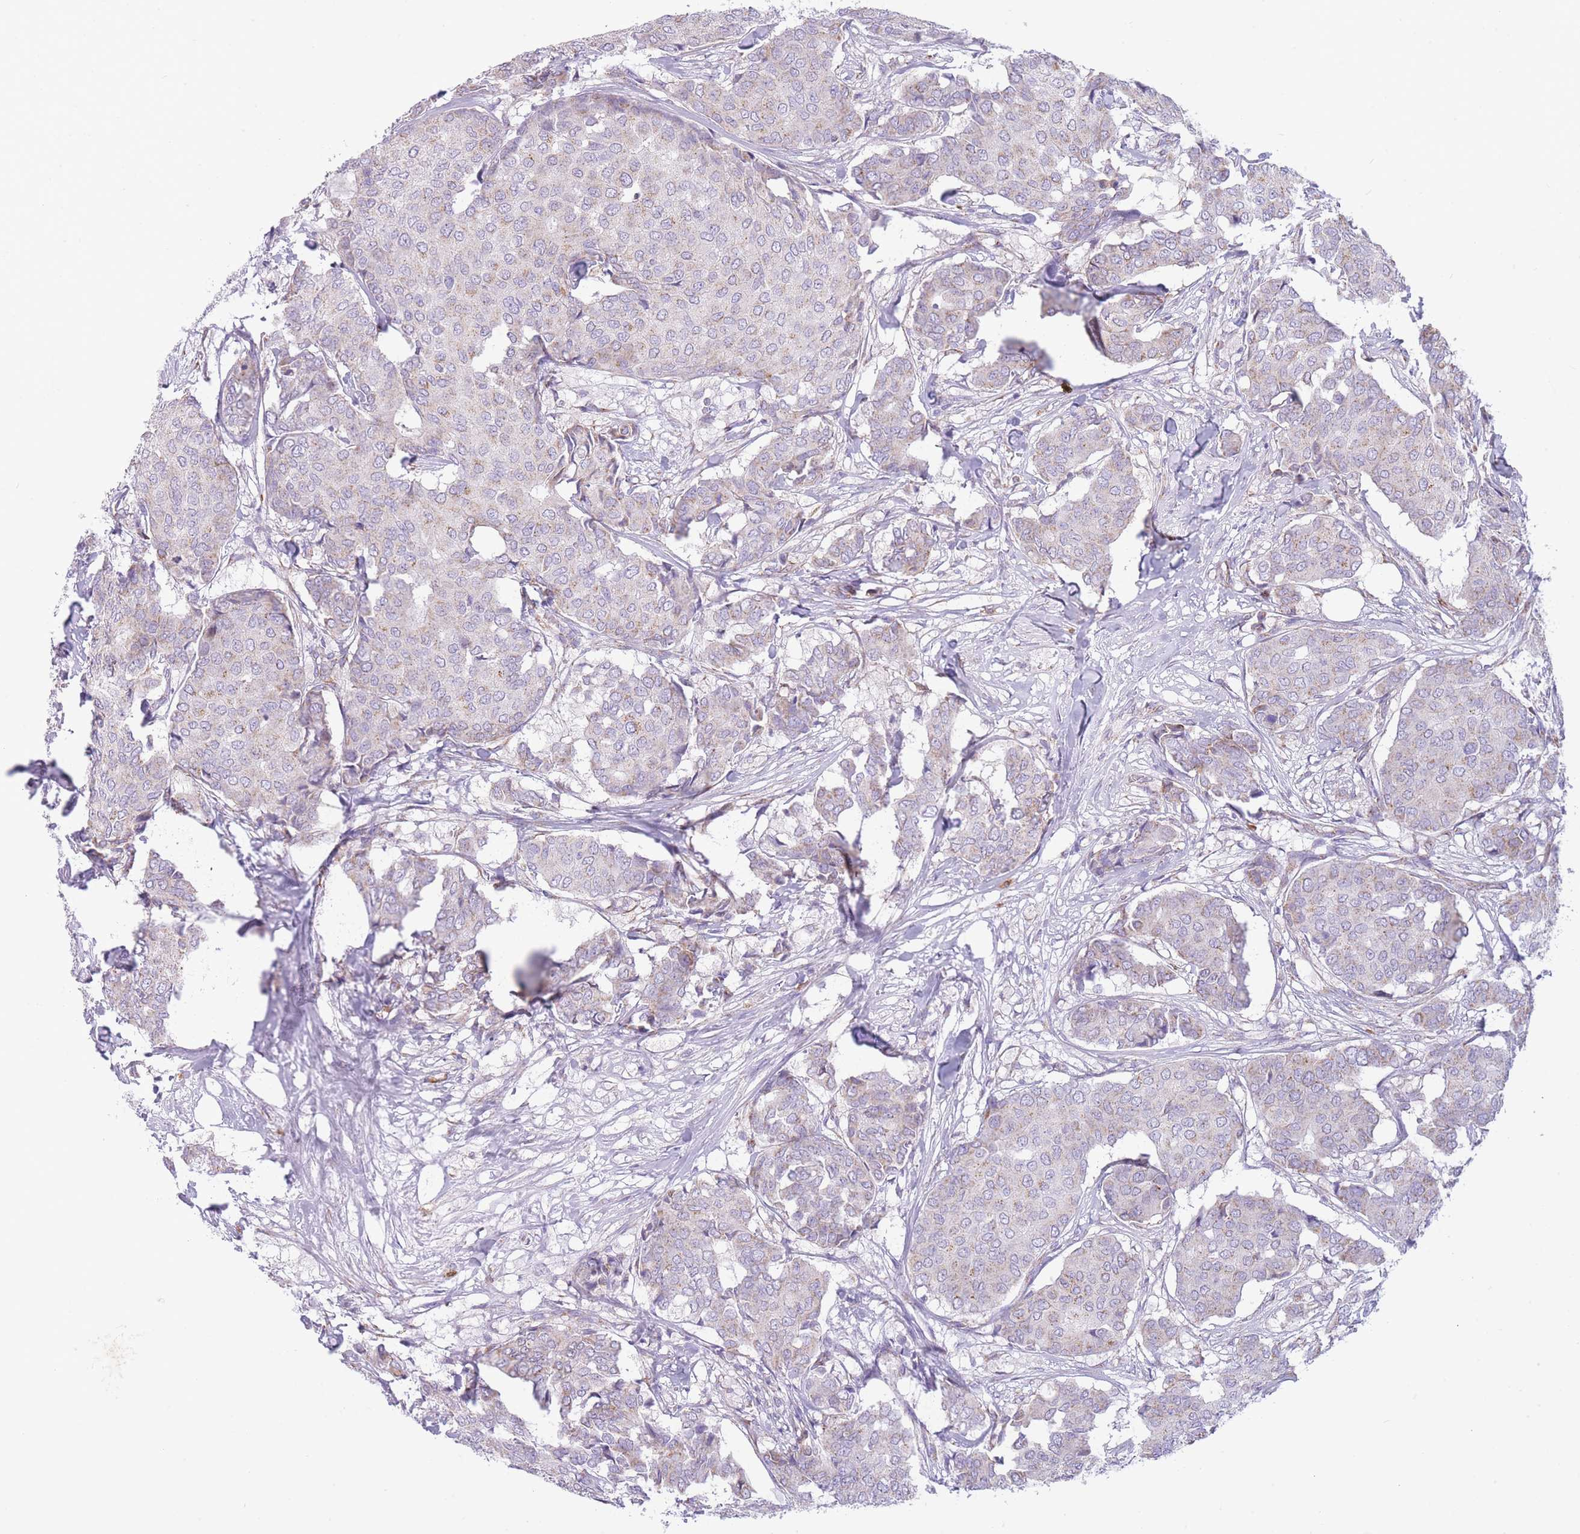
{"staining": {"intensity": "weak", "quantity": "<25%", "location": "cytoplasmic/membranous"}, "tissue": "breast cancer", "cell_type": "Tumor cells", "image_type": "cancer", "snomed": [{"axis": "morphology", "description": "Duct carcinoma"}, {"axis": "topography", "description": "Breast"}], "caption": "IHC of intraductal carcinoma (breast) displays no expression in tumor cells.", "gene": "PDHA1", "patient": {"sex": "female", "age": 75}}